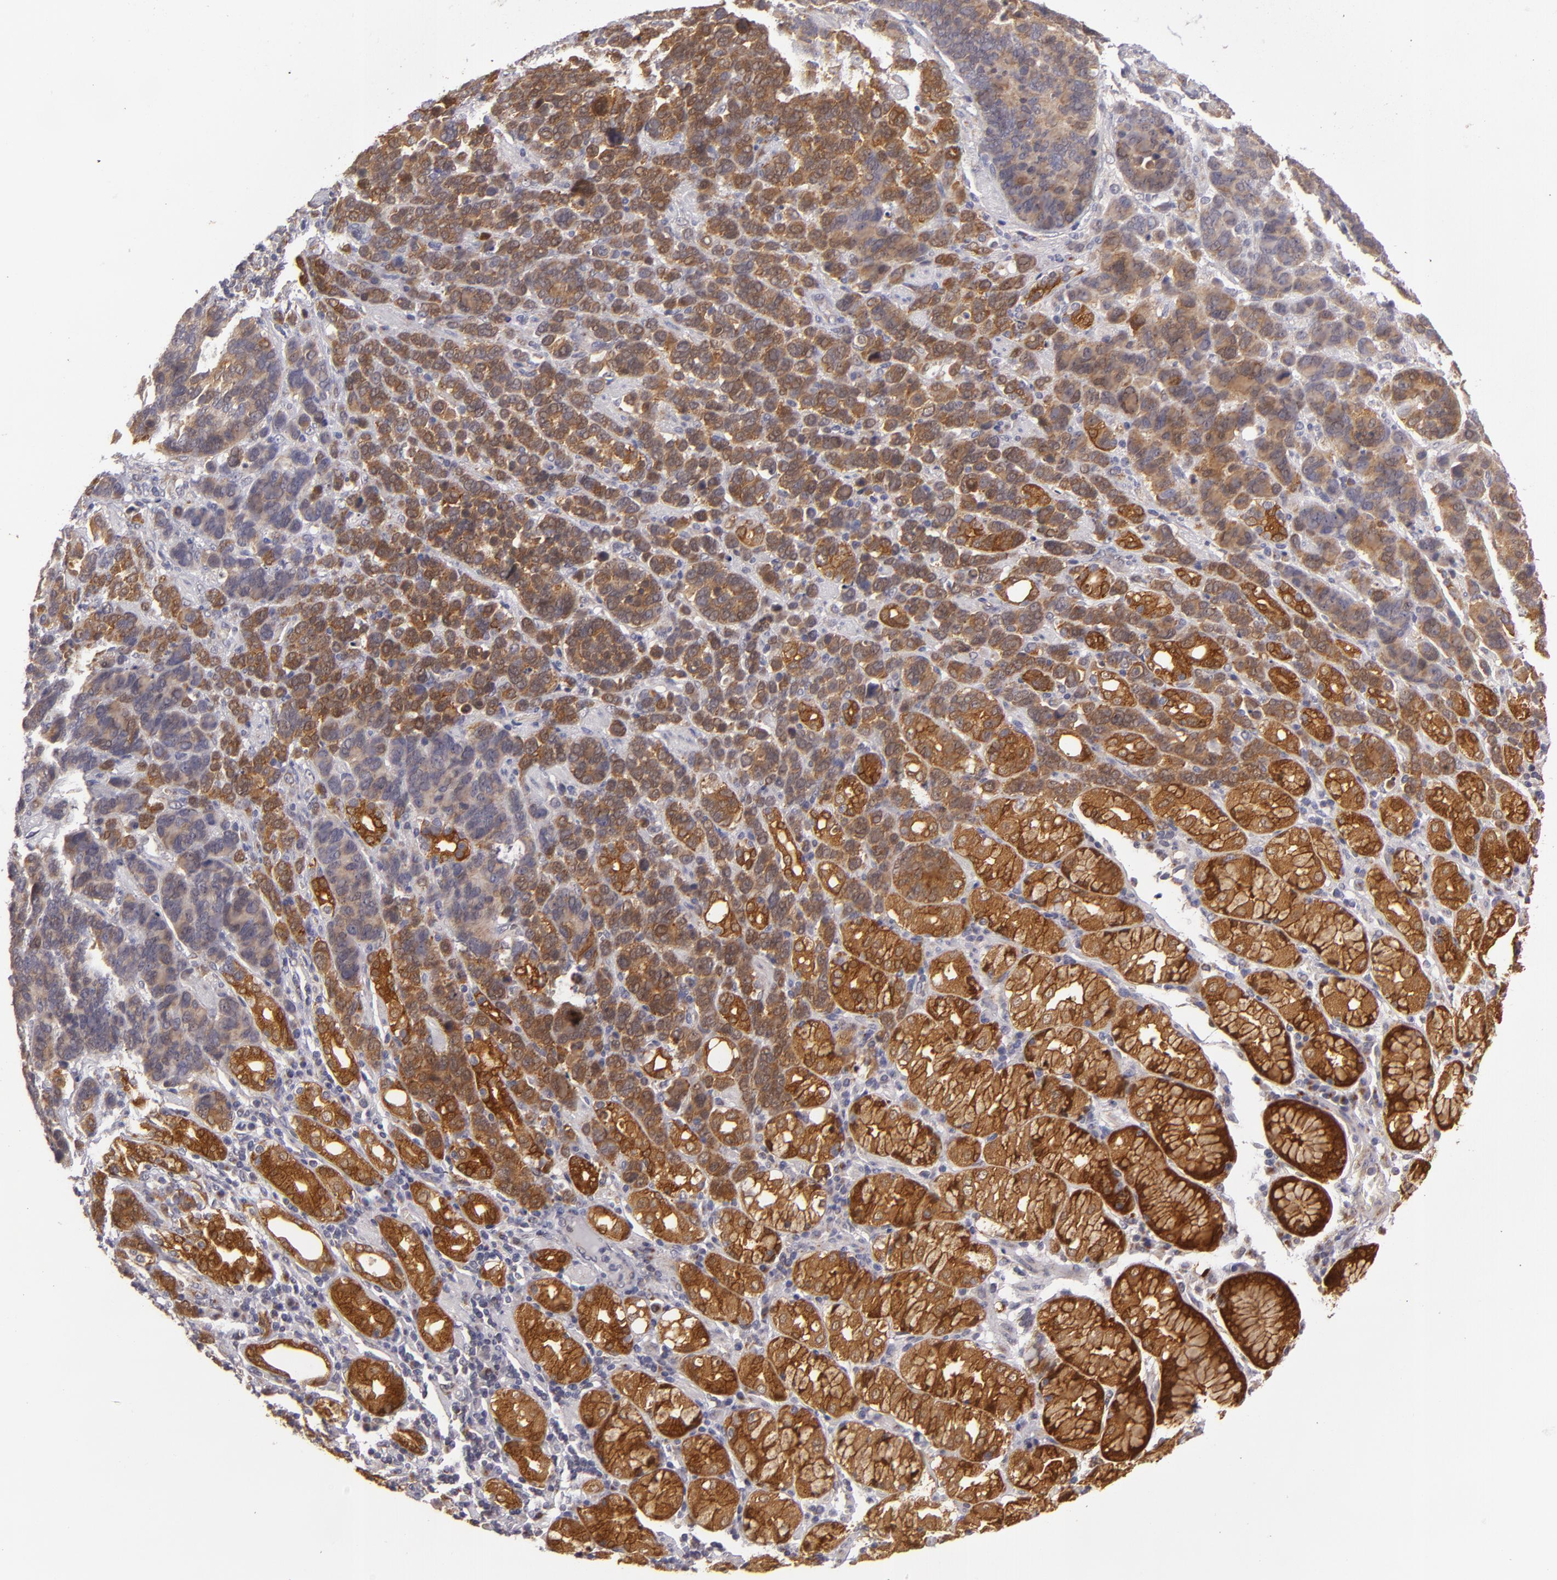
{"staining": {"intensity": "strong", "quantity": ">75%", "location": "cytoplasmic/membranous"}, "tissue": "stomach cancer", "cell_type": "Tumor cells", "image_type": "cancer", "snomed": [{"axis": "morphology", "description": "Adenocarcinoma, NOS"}, {"axis": "topography", "description": "Stomach, upper"}], "caption": "Immunohistochemical staining of stomach cancer (adenocarcinoma) reveals strong cytoplasmic/membranous protein positivity in approximately >75% of tumor cells.", "gene": "SH2D4A", "patient": {"sex": "male", "age": 71}}